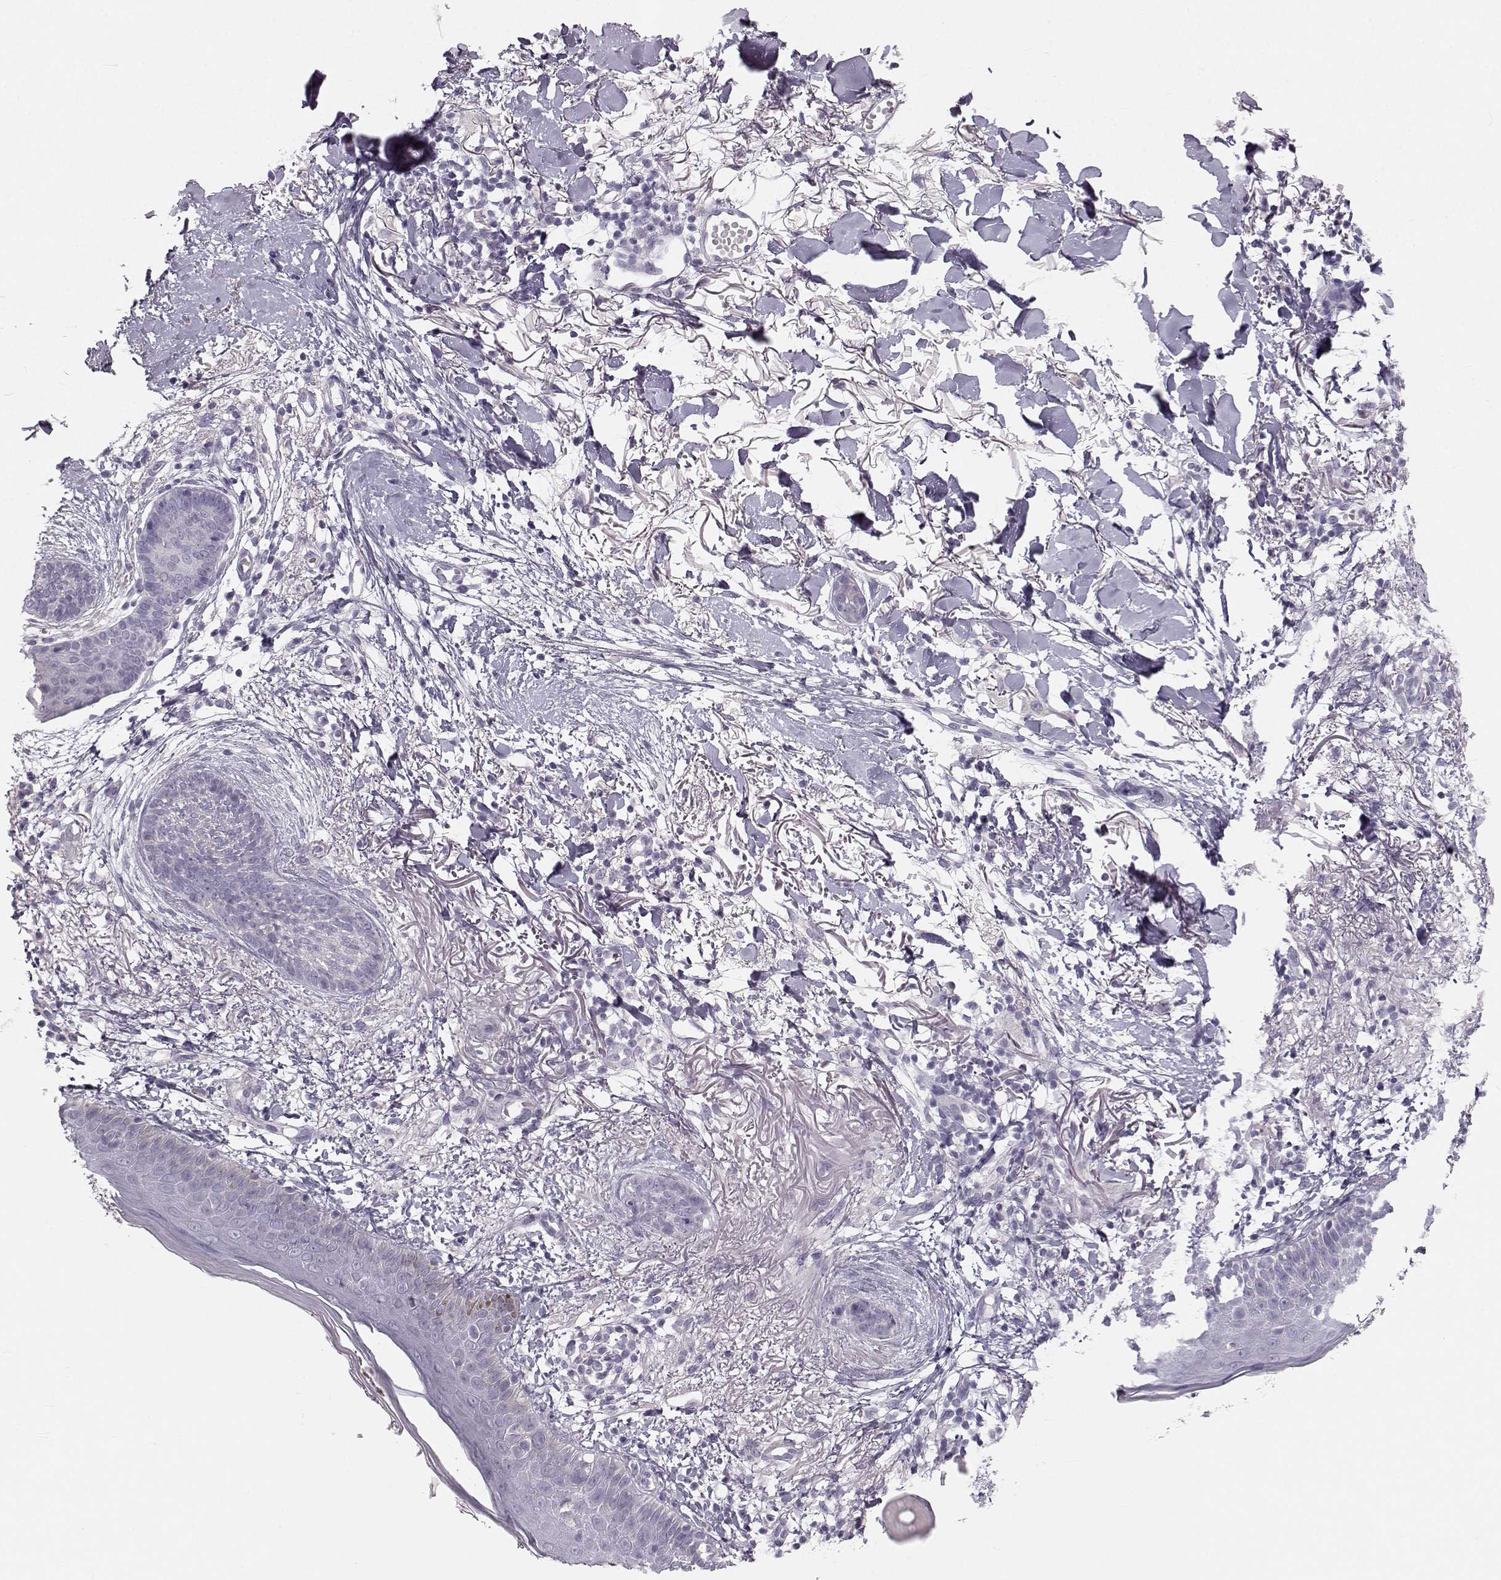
{"staining": {"intensity": "negative", "quantity": "none", "location": "none"}, "tissue": "skin cancer", "cell_type": "Tumor cells", "image_type": "cancer", "snomed": [{"axis": "morphology", "description": "Normal tissue, NOS"}, {"axis": "morphology", "description": "Basal cell carcinoma"}, {"axis": "topography", "description": "Skin"}], "caption": "An immunohistochemistry (IHC) image of skin cancer is shown. There is no staining in tumor cells of skin cancer.", "gene": "OIP5", "patient": {"sex": "male", "age": 84}}